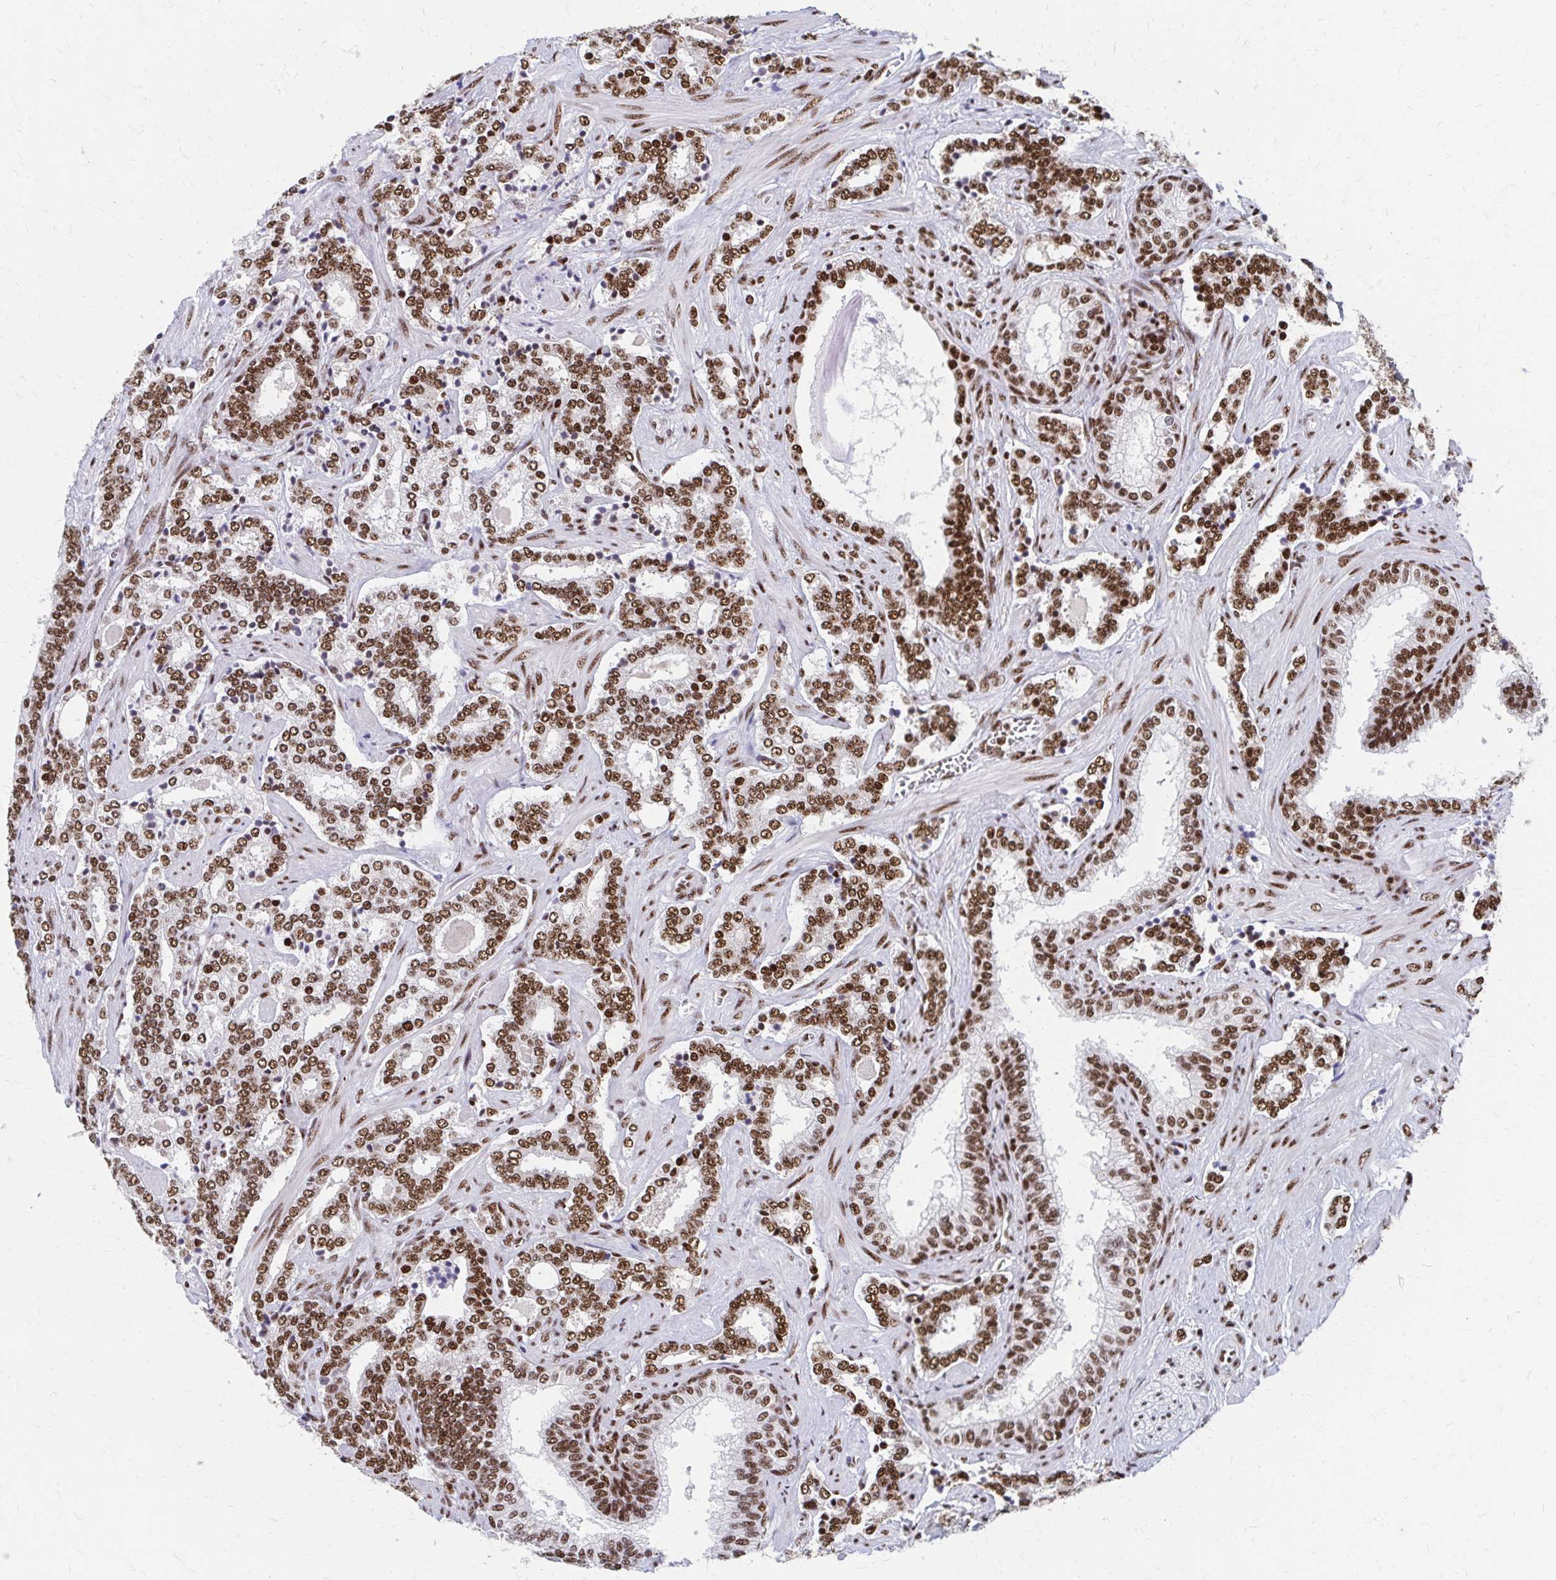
{"staining": {"intensity": "strong", "quantity": ">75%", "location": "nuclear"}, "tissue": "prostate cancer", "cell_type": "Tumor cells", "image_type": "cancer", "snomed": [{"axis": "morphology", "description": "Adenocarcinoma, High grade"}, {"axis": "topography", "description": "Prostate"}], "caption": "Human high-grade adenocarcinoma (prostate) stained with a protein marker demonstrates strong staining in tumor cells.", "gene": "CNKSR3", "patient": {"sex": "male", "age": 60}}